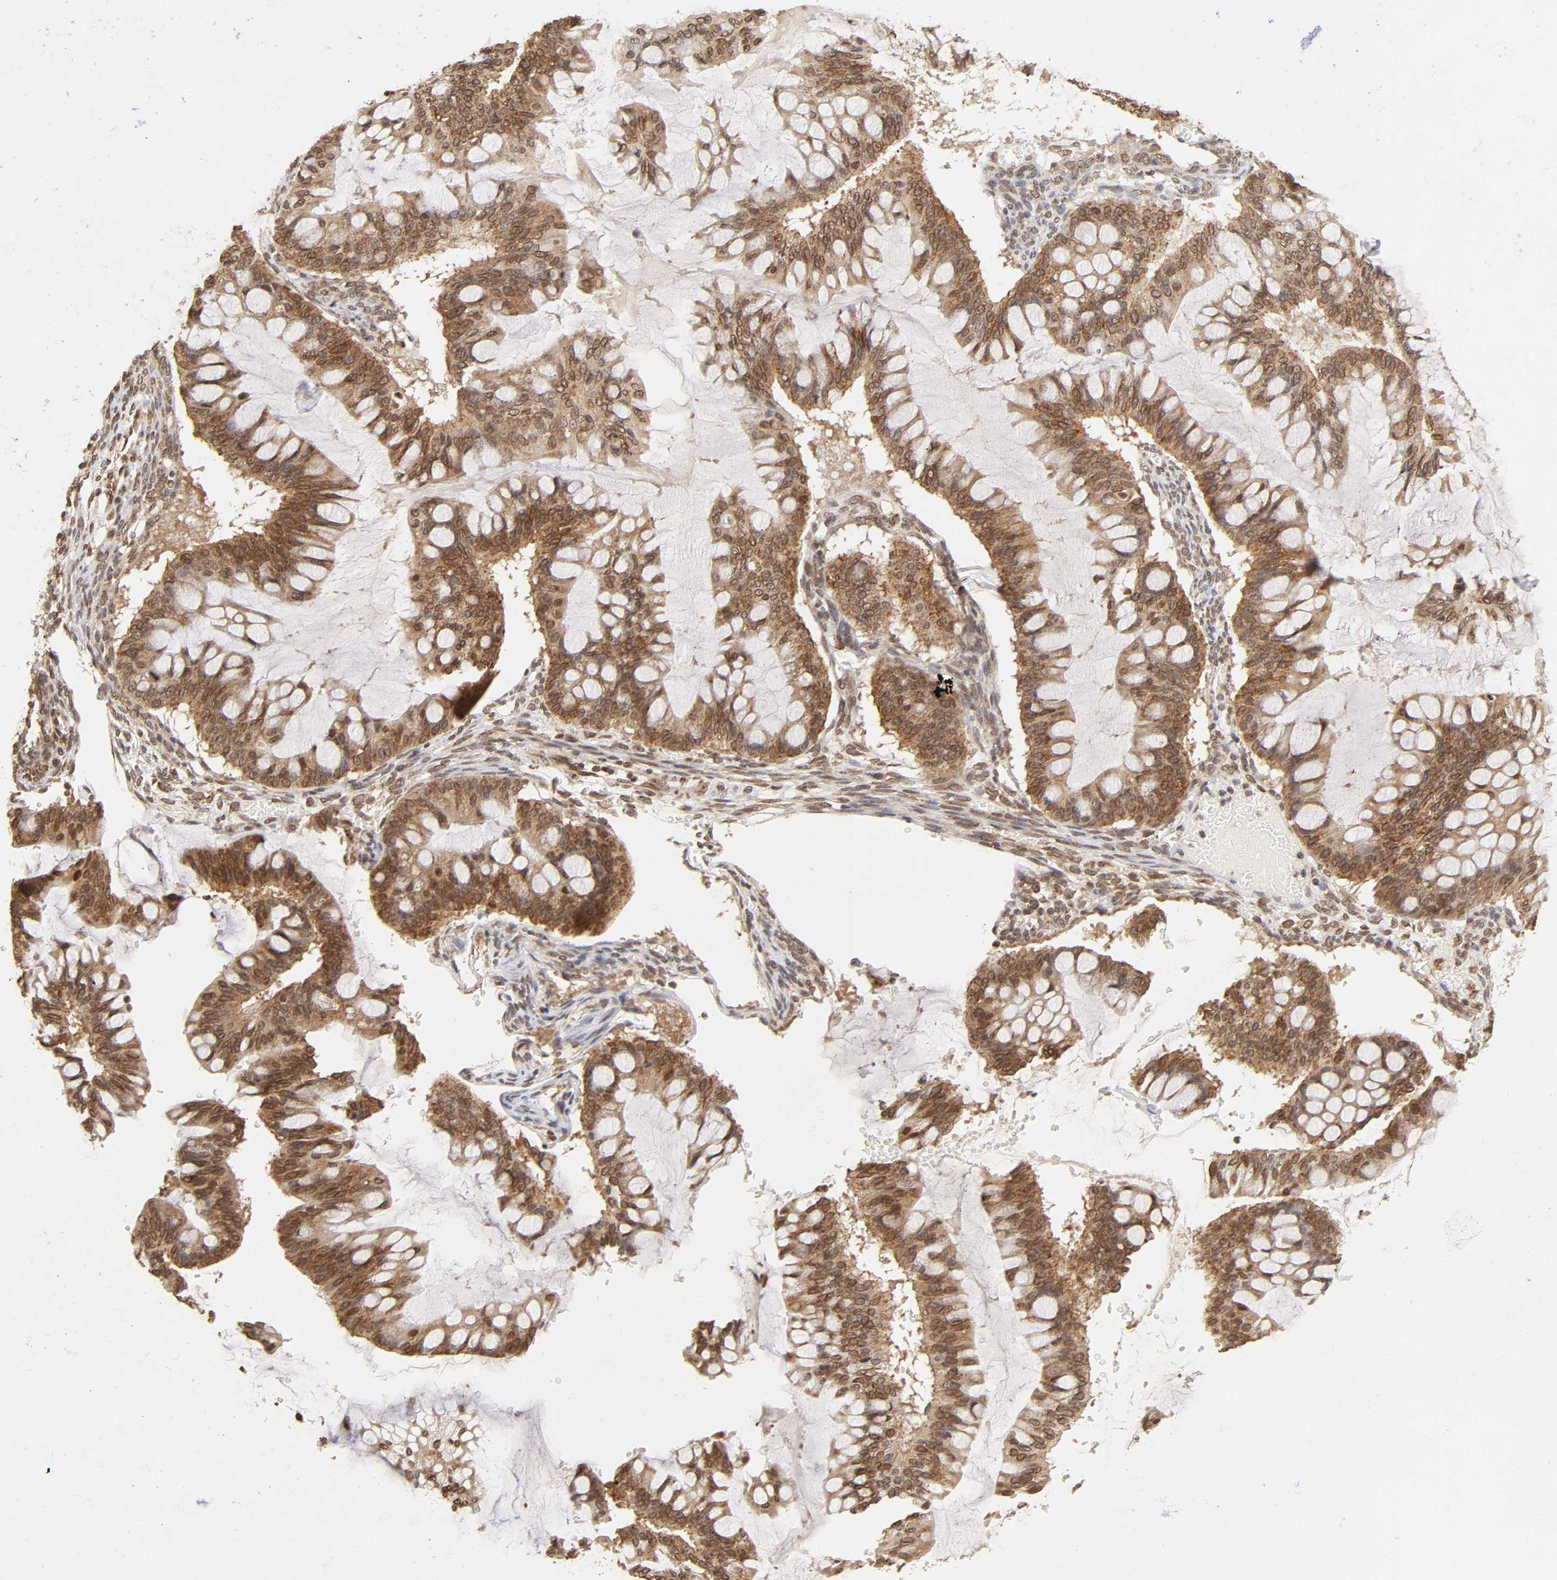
{"staining": {"intensity": "moderate", "quantity": ">75%", "location": "cytoplasmic/membranous,nuclear"}, "tissue": "ovarian cancer", "cell_type": "Tumor cells", "image_type": "cancer", "snomed": [{"axis": "morphology", "description": "Cystadenocarcinoma, mucinous, NOS"}, {"axis": "topography", "description": "Ovary"}], "caption": "DAB immunohistochemical staining of ovarian cancer reveals moderate cytoplasmic/membranous and nuclear protein staining in approximately >75% of tumor cells.", "gene": "MLLT6", "patient": {"sex": "female", "age": 73}}